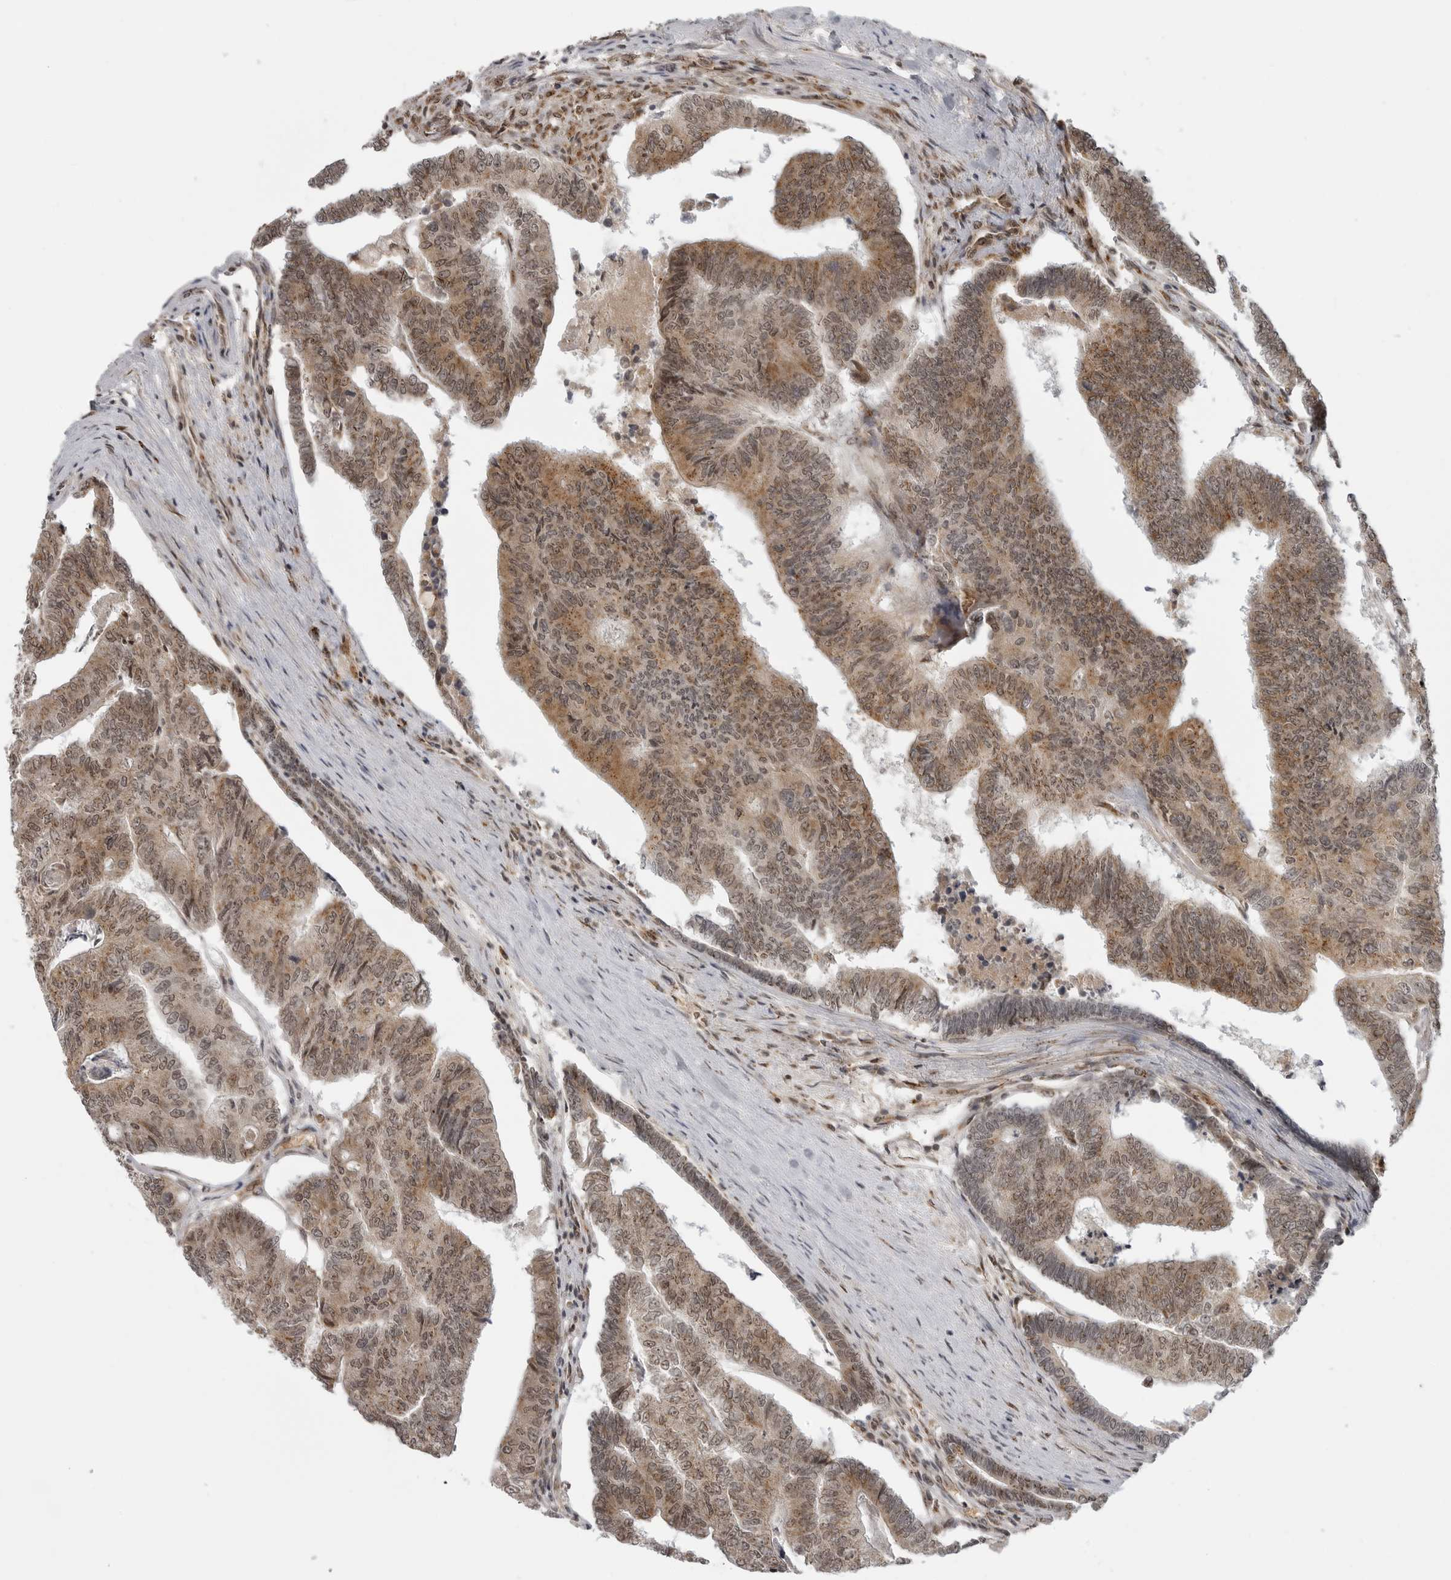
{"staining": {"intensity": "moderate", "quantity": ">75%", "location": "cytoplasmic/membranous,nuclear"}, "tissue": "colorectal cancer", "cell_type": "Tumor cells", "image_type": "cancer", "snomed": [{"axis": "morphology", "description": "Adenocarcinoma, NOS"}, {"axis": "topography", "description": "Colon"}], "caption": "Immunohistochemistry of human colorectal cancer (adenocarcinoma) exhibits medium levels of moderate cytoplasmic/membranous and nuclear expression in about >75% of tumor cells.", "gene": "COPA", "patient": {"sex": "female", "age": 67}}